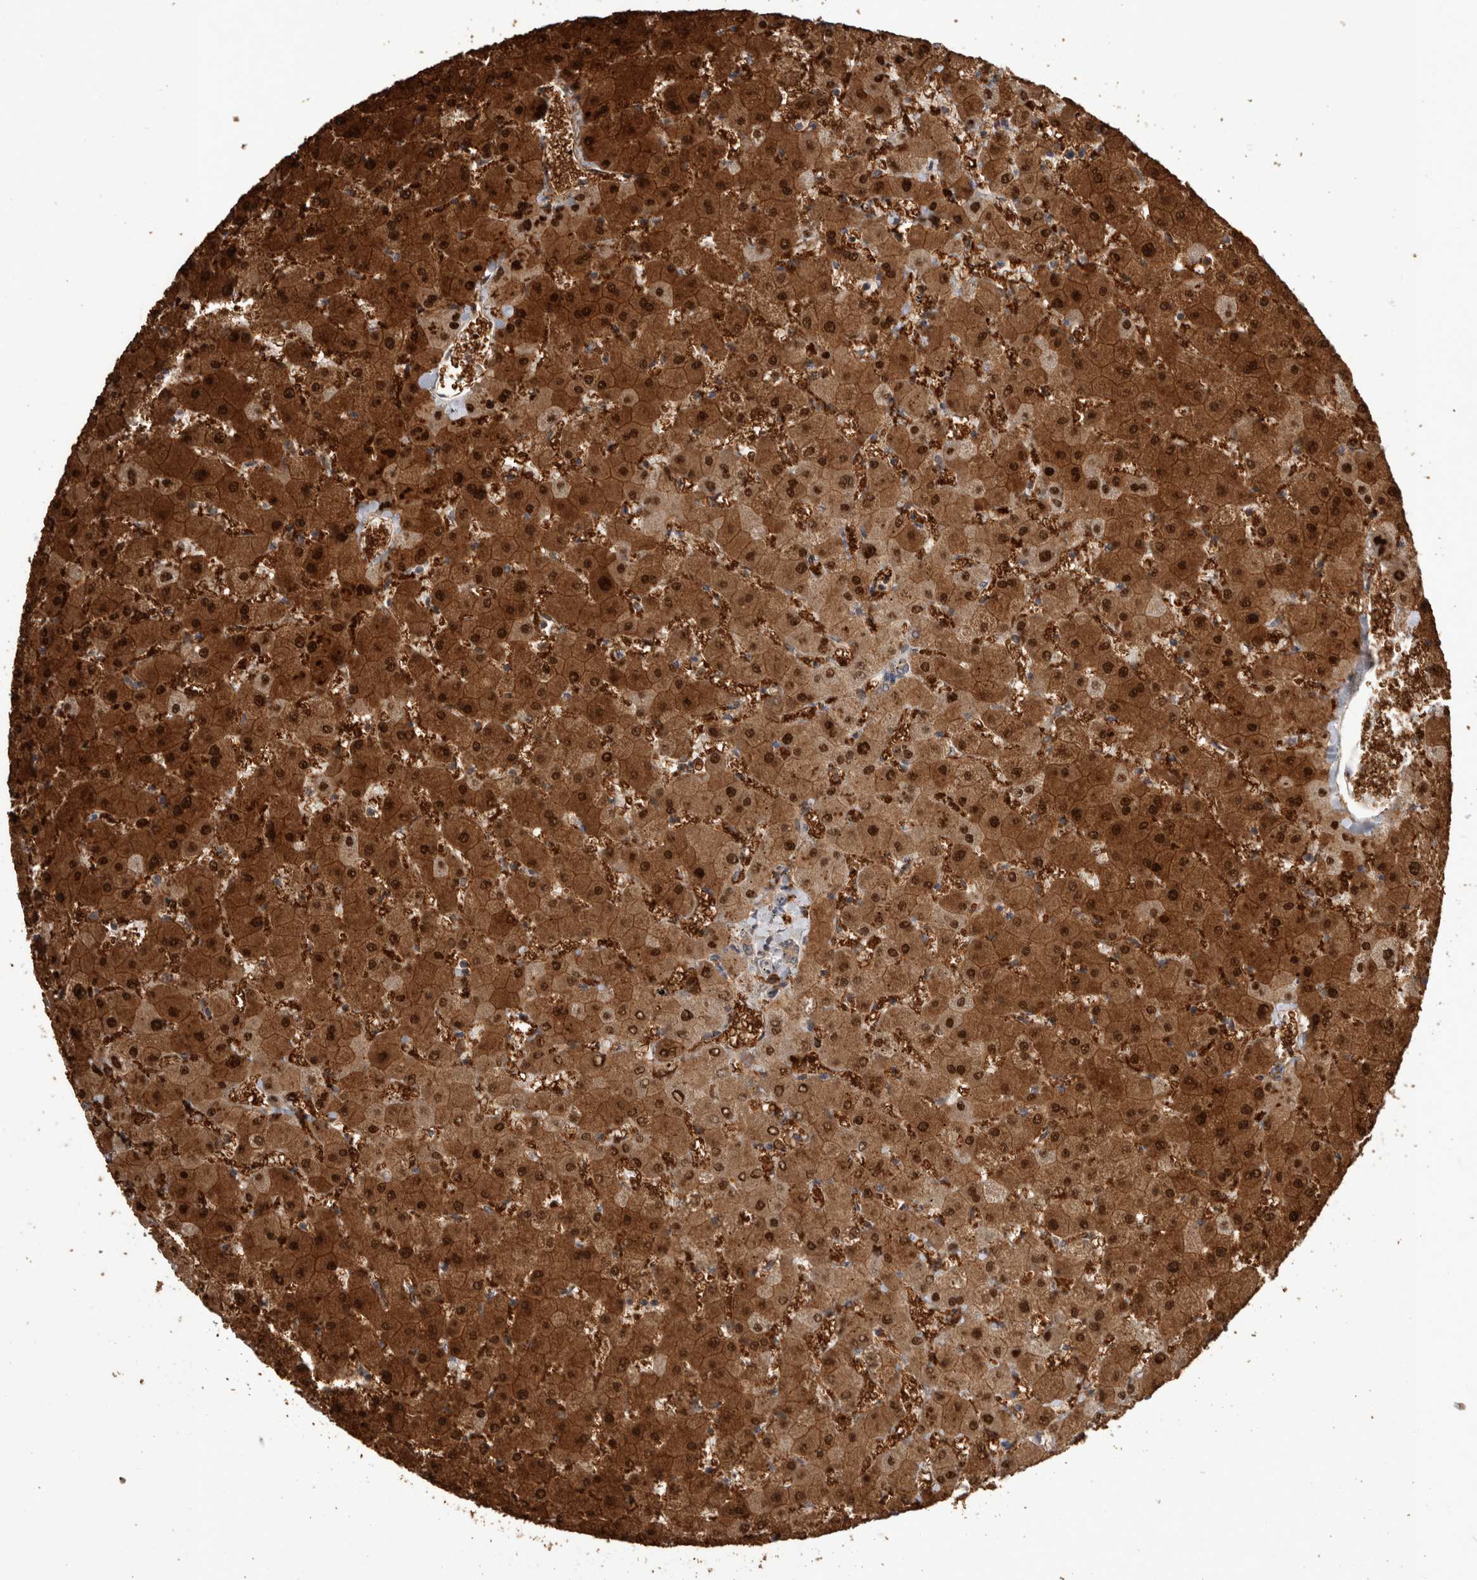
{"staining": {"intensity": "moderate", "quantity": "25%-75%", "location": "cytoplasmic/membranous"}, "tissue": "liver", "cell_type": "Cholangiocytes", "image_type": "normal", "snomed": [{"axis": "morphology", "description": "Normal tissue, NOS"}, {"axis": "topography", "description": "Liver"}], "caption": "Protein expression by immunohistochemistry (IHC) demonstrates moderate cytoplasmic/membranous expression in approximately 25%-75% of cholangiocytes in normal liver. Immunohistochemistry stains the protein of interest in brown and the nuclei are stained blue.", "gene": "RHPN1", "patient": {"sex": "female", "age": 63}}